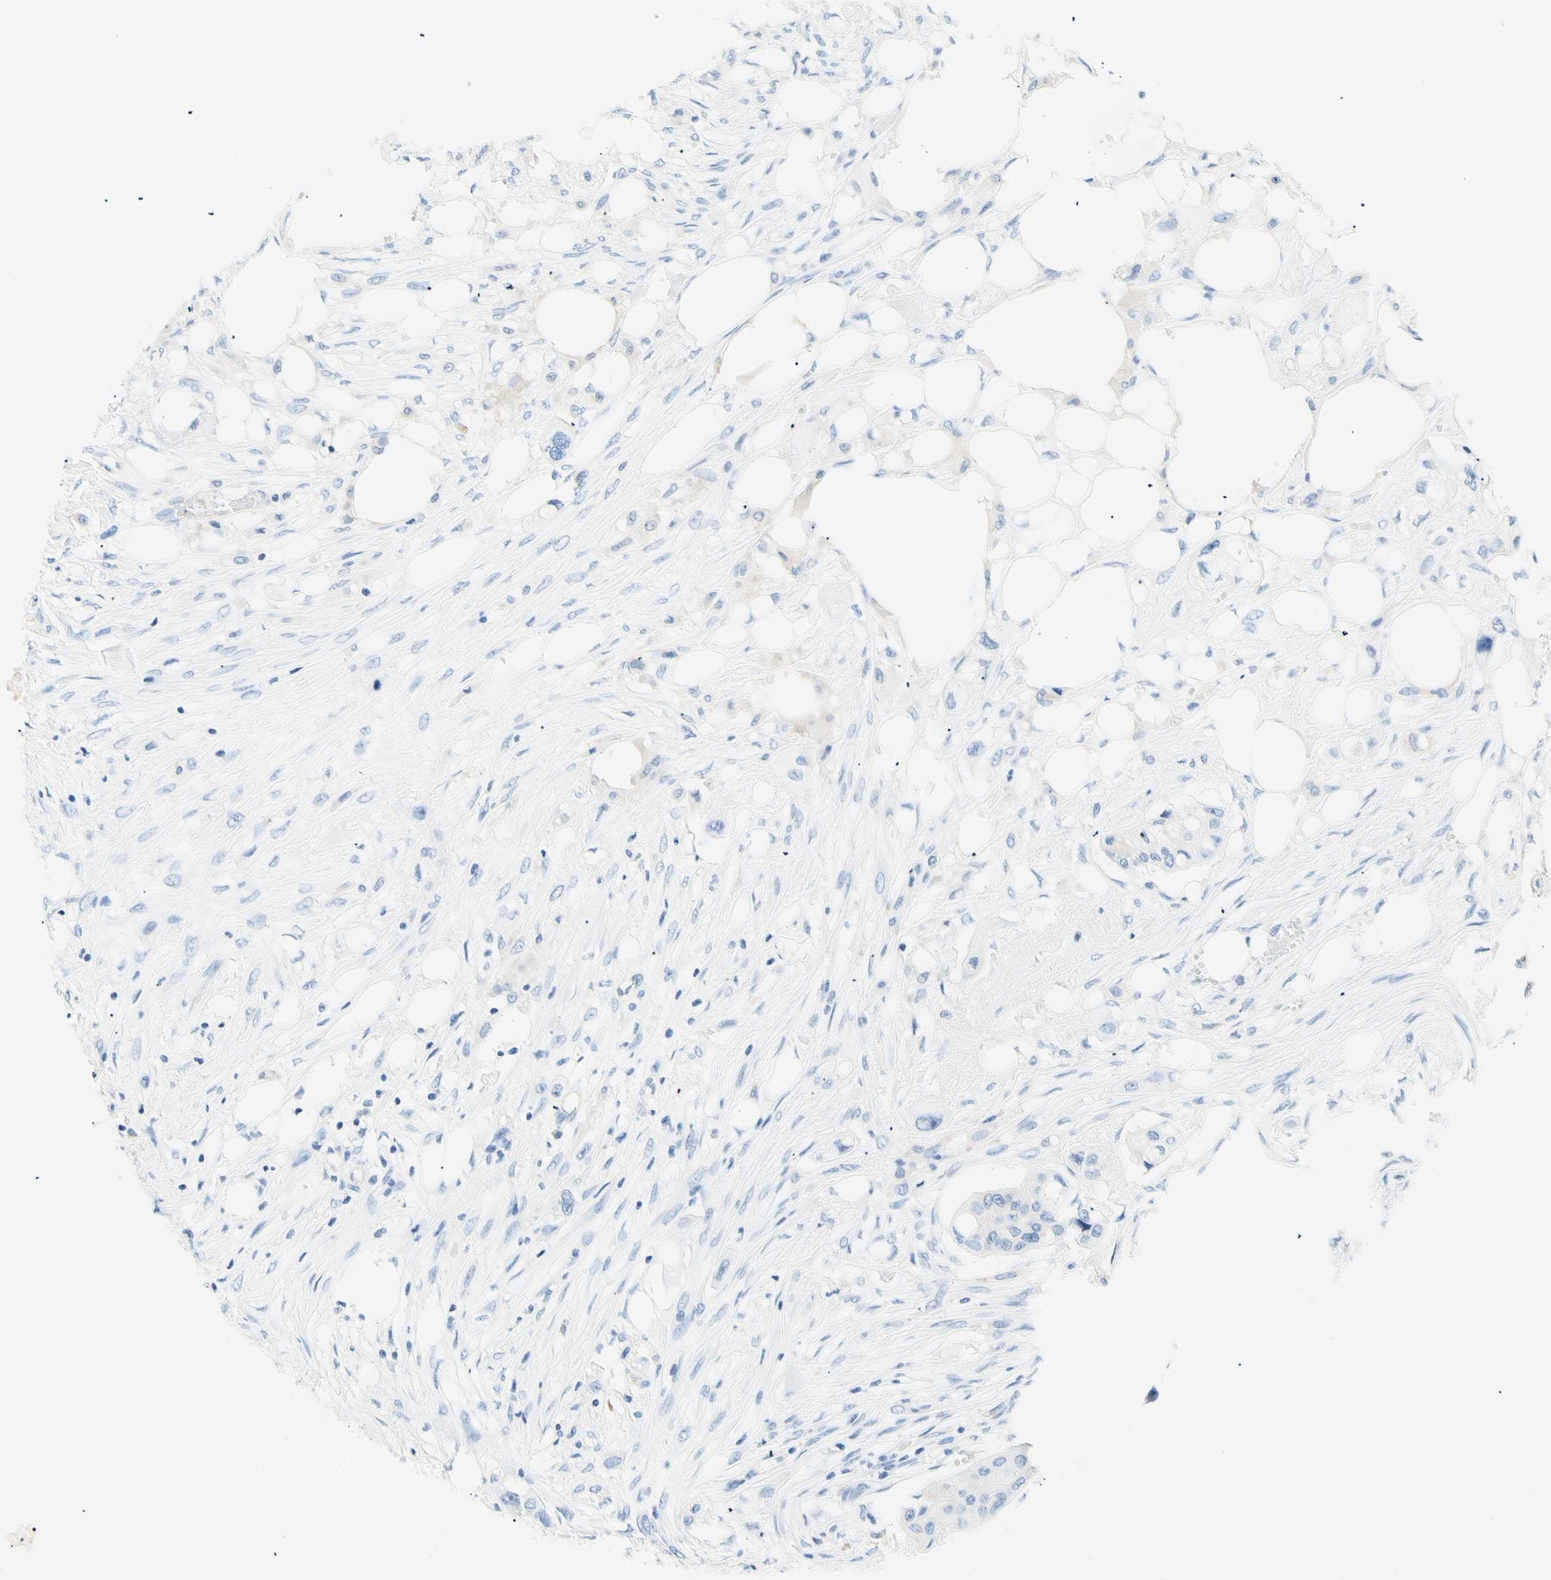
{"staining": {"intensity": "negative", "quantity": "none", "location": "none"}, "tissue": "colorectal cancer", "cell_type": "Tumor cells", "image_type": "cancer", "snomed": [{"axis": "morphology", "description": "Adenocarcinoma, NOS"}, {"axis": "topography", "description": "Colon"}], "caption": "The image exhibits no staining of tumor cells in adenocarcinoma (colorectal). (DAB IHC visualized using brightfield microscopy, high magnification).", "gene": "HPCA", "patient": {"sex": "female", "age": 57}}